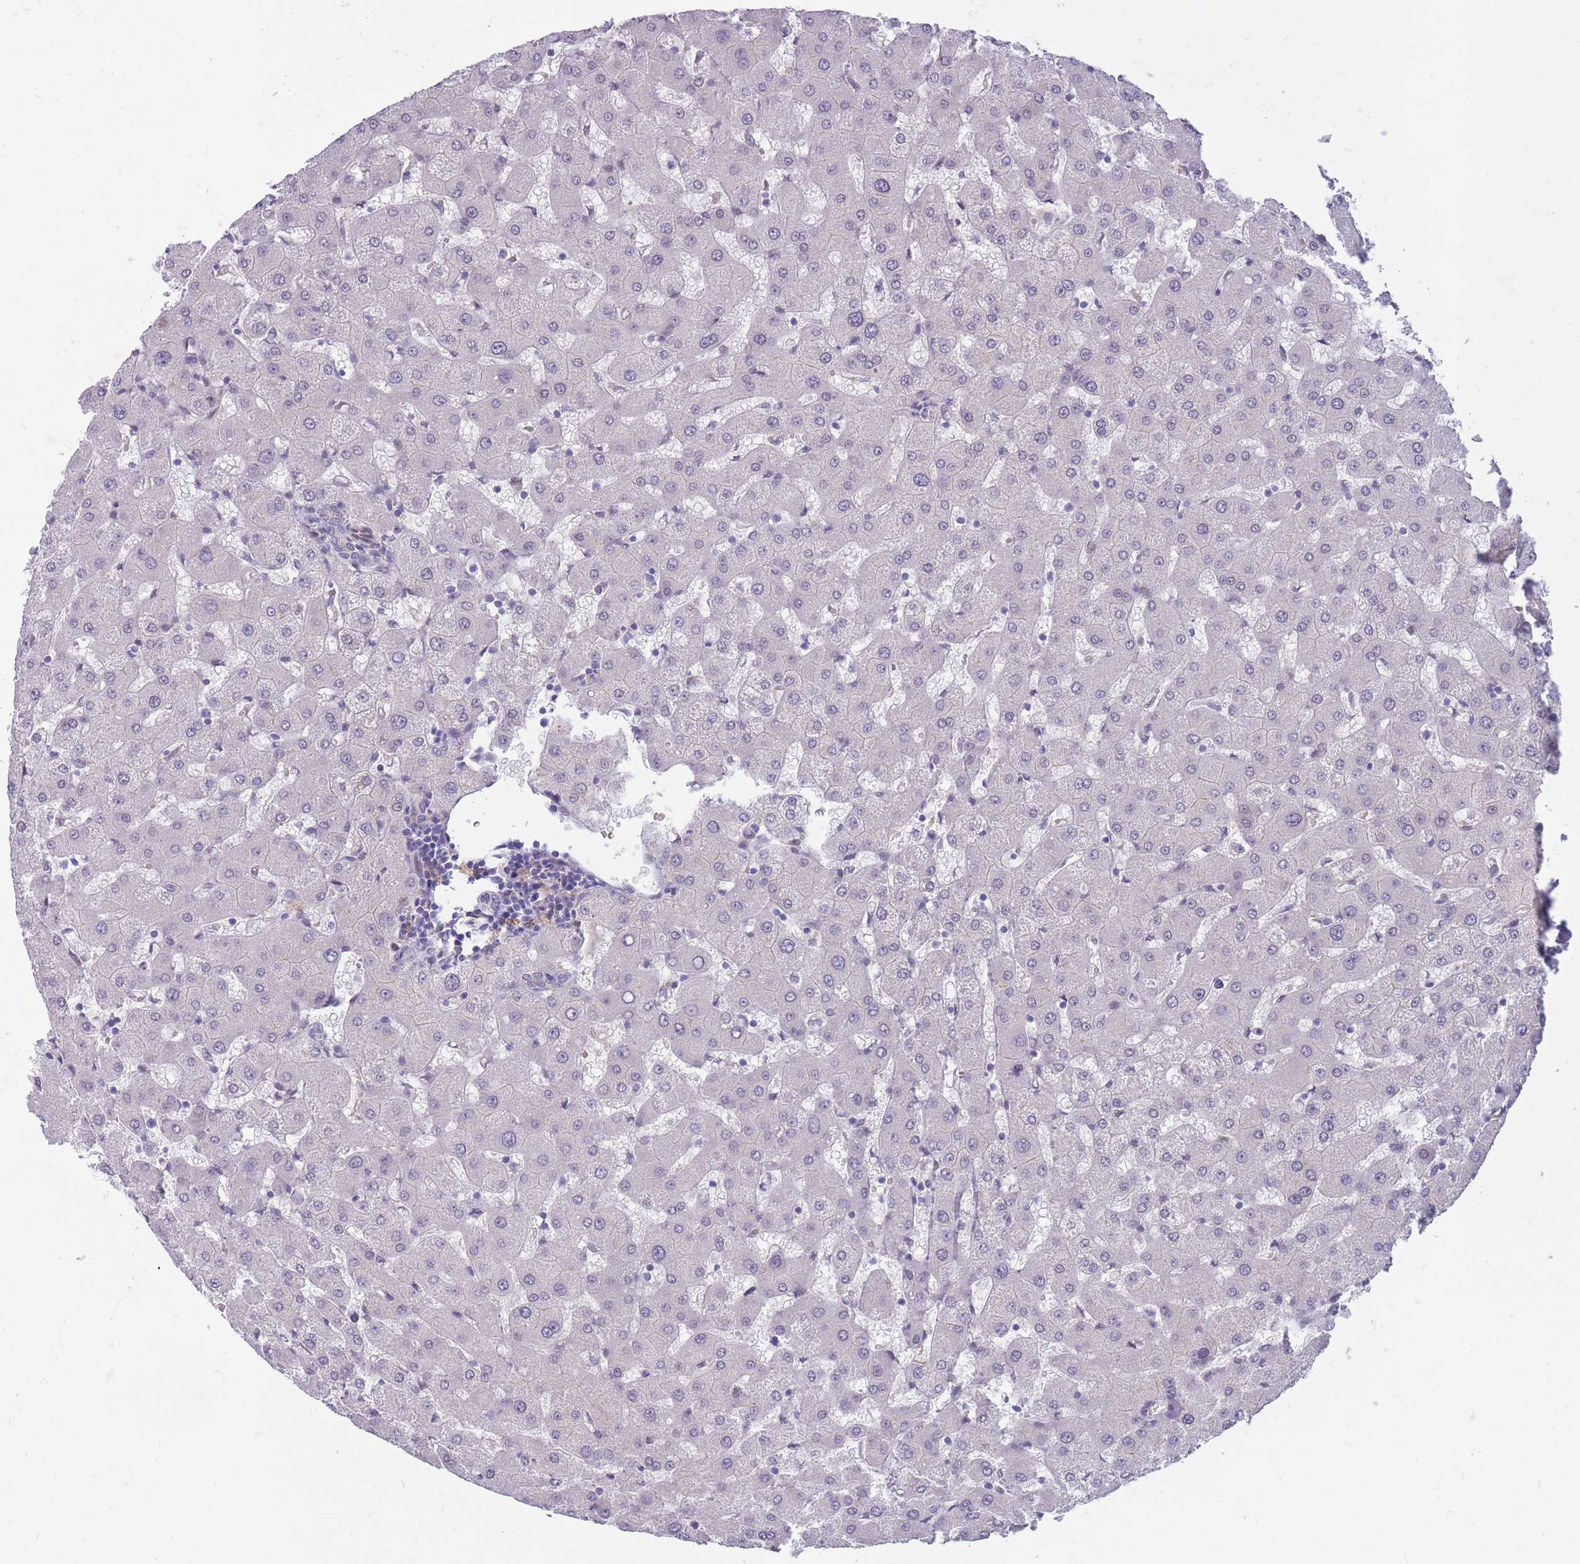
{"staining": {"intensity": "negative", "quantity": "none", "location": "none"}, "tissue": "liver", "cell_type": "Cholangiocytes", "image_type": "normal", "snomed": [{"axis": "morphology", "description": "Normal tissue, NOS"}, {"axis": "topography", "description": "Liver"}], "caption": "IHC photomicrograph of benign liver: human liver stained with DAB demonstrates no significant protein staining in cholangiocytes. (DAB (3,3'-diaminobenzidine) immunohistochemistry visualized using brightfield microscopy, high magnification).", "gene": "HOOK2", "patient": {"sex": "female", "age": 63}}